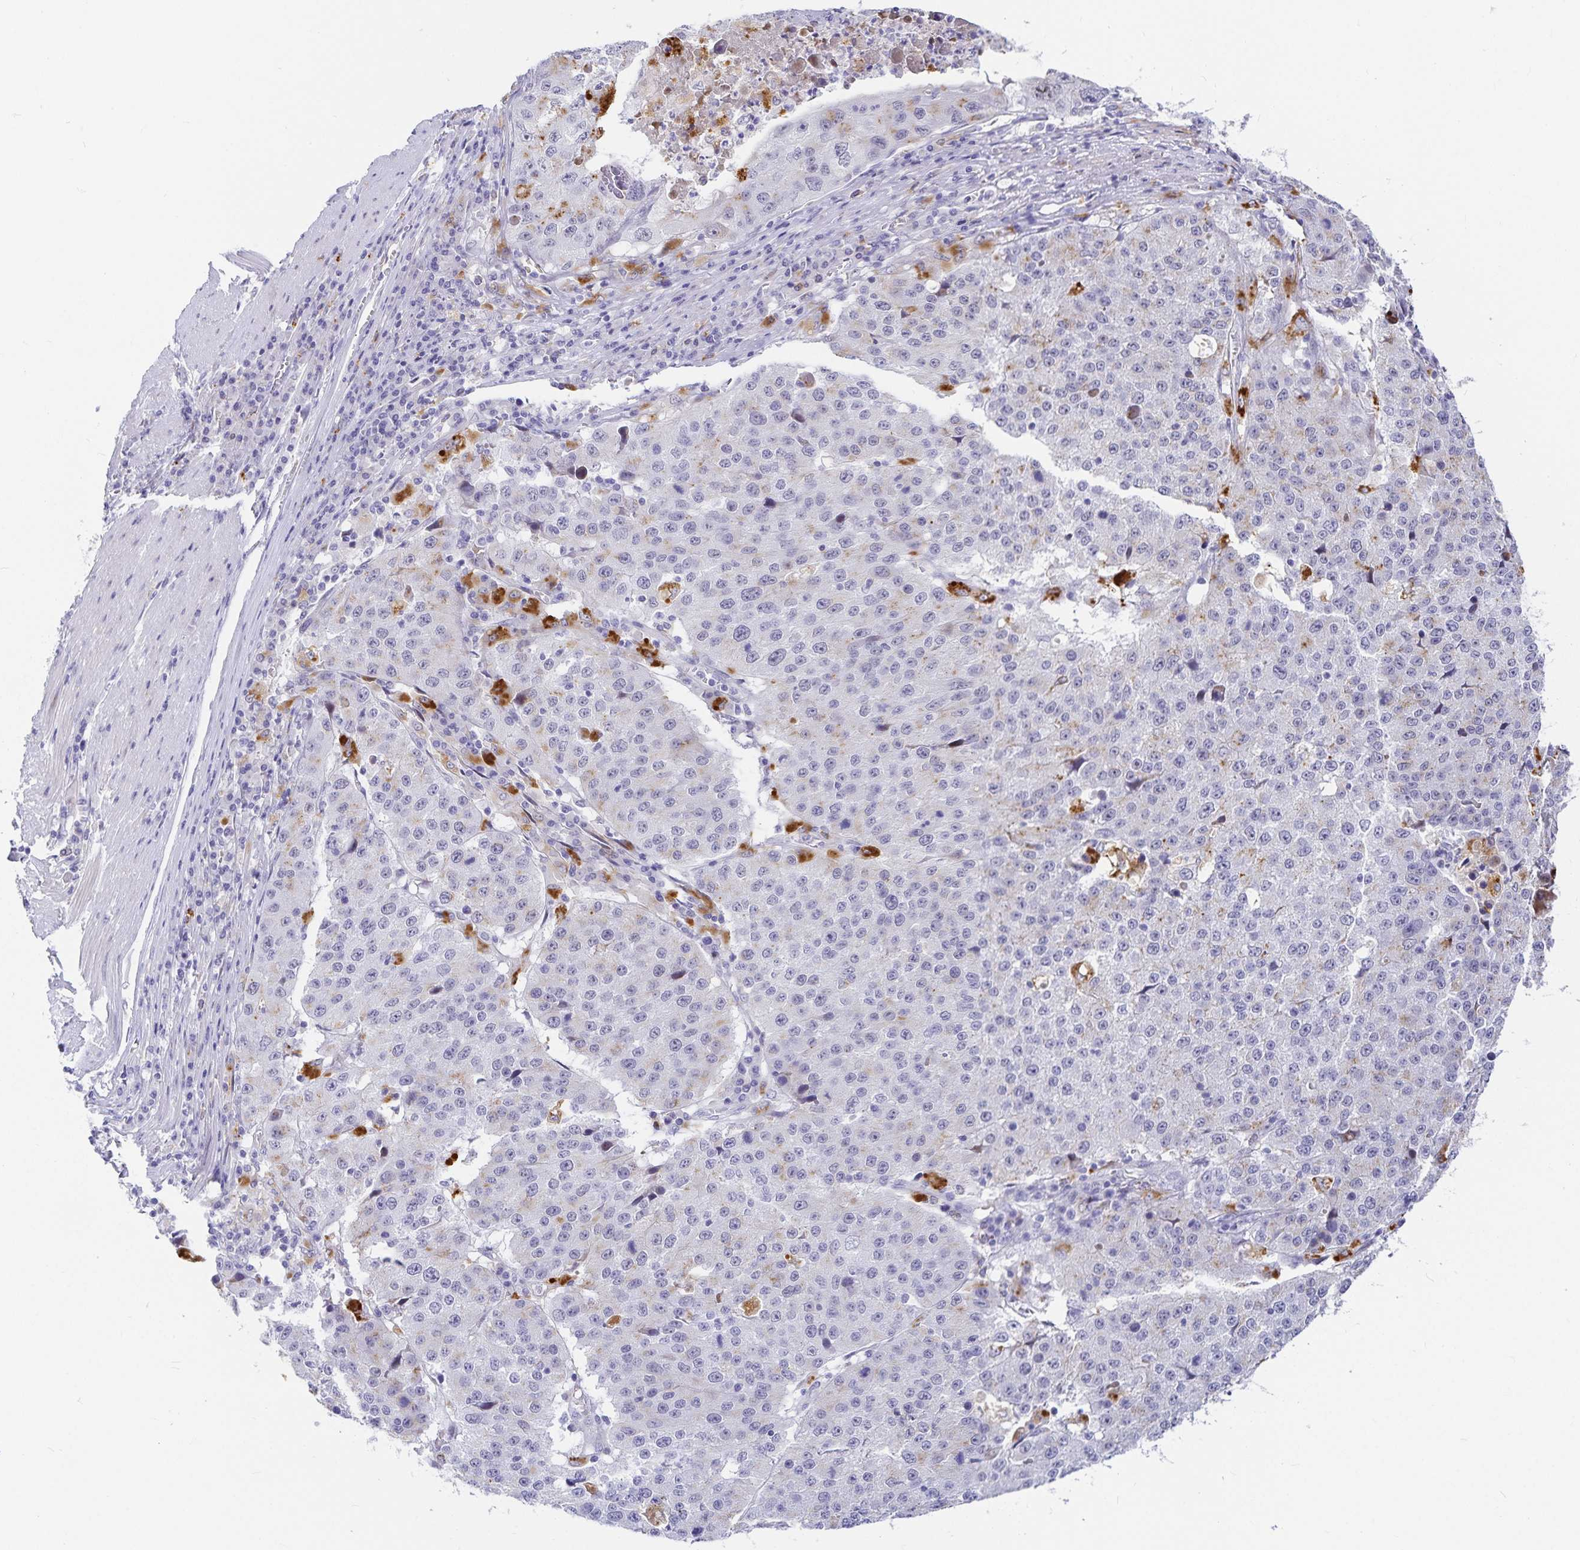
{"staining": {"intensity": "negative", "quantity": "none", "location": "none"}, "tissue": "stomach cancer", "cell_type": "Tumor cells", "image_type": "cancer", "snomed": [{"axis": "morphology", "description": "Adenocarcinoma, NOS"}, {"axis": "topography", "description": "Stomach"}], "caption": "This is a photomicrograph of IHC staining of adenocarcinoma (stomach), which shows no positivity in tumor cells.", "gene": "KBTBD13", "patient": {"sex": "male", "age": 71}}